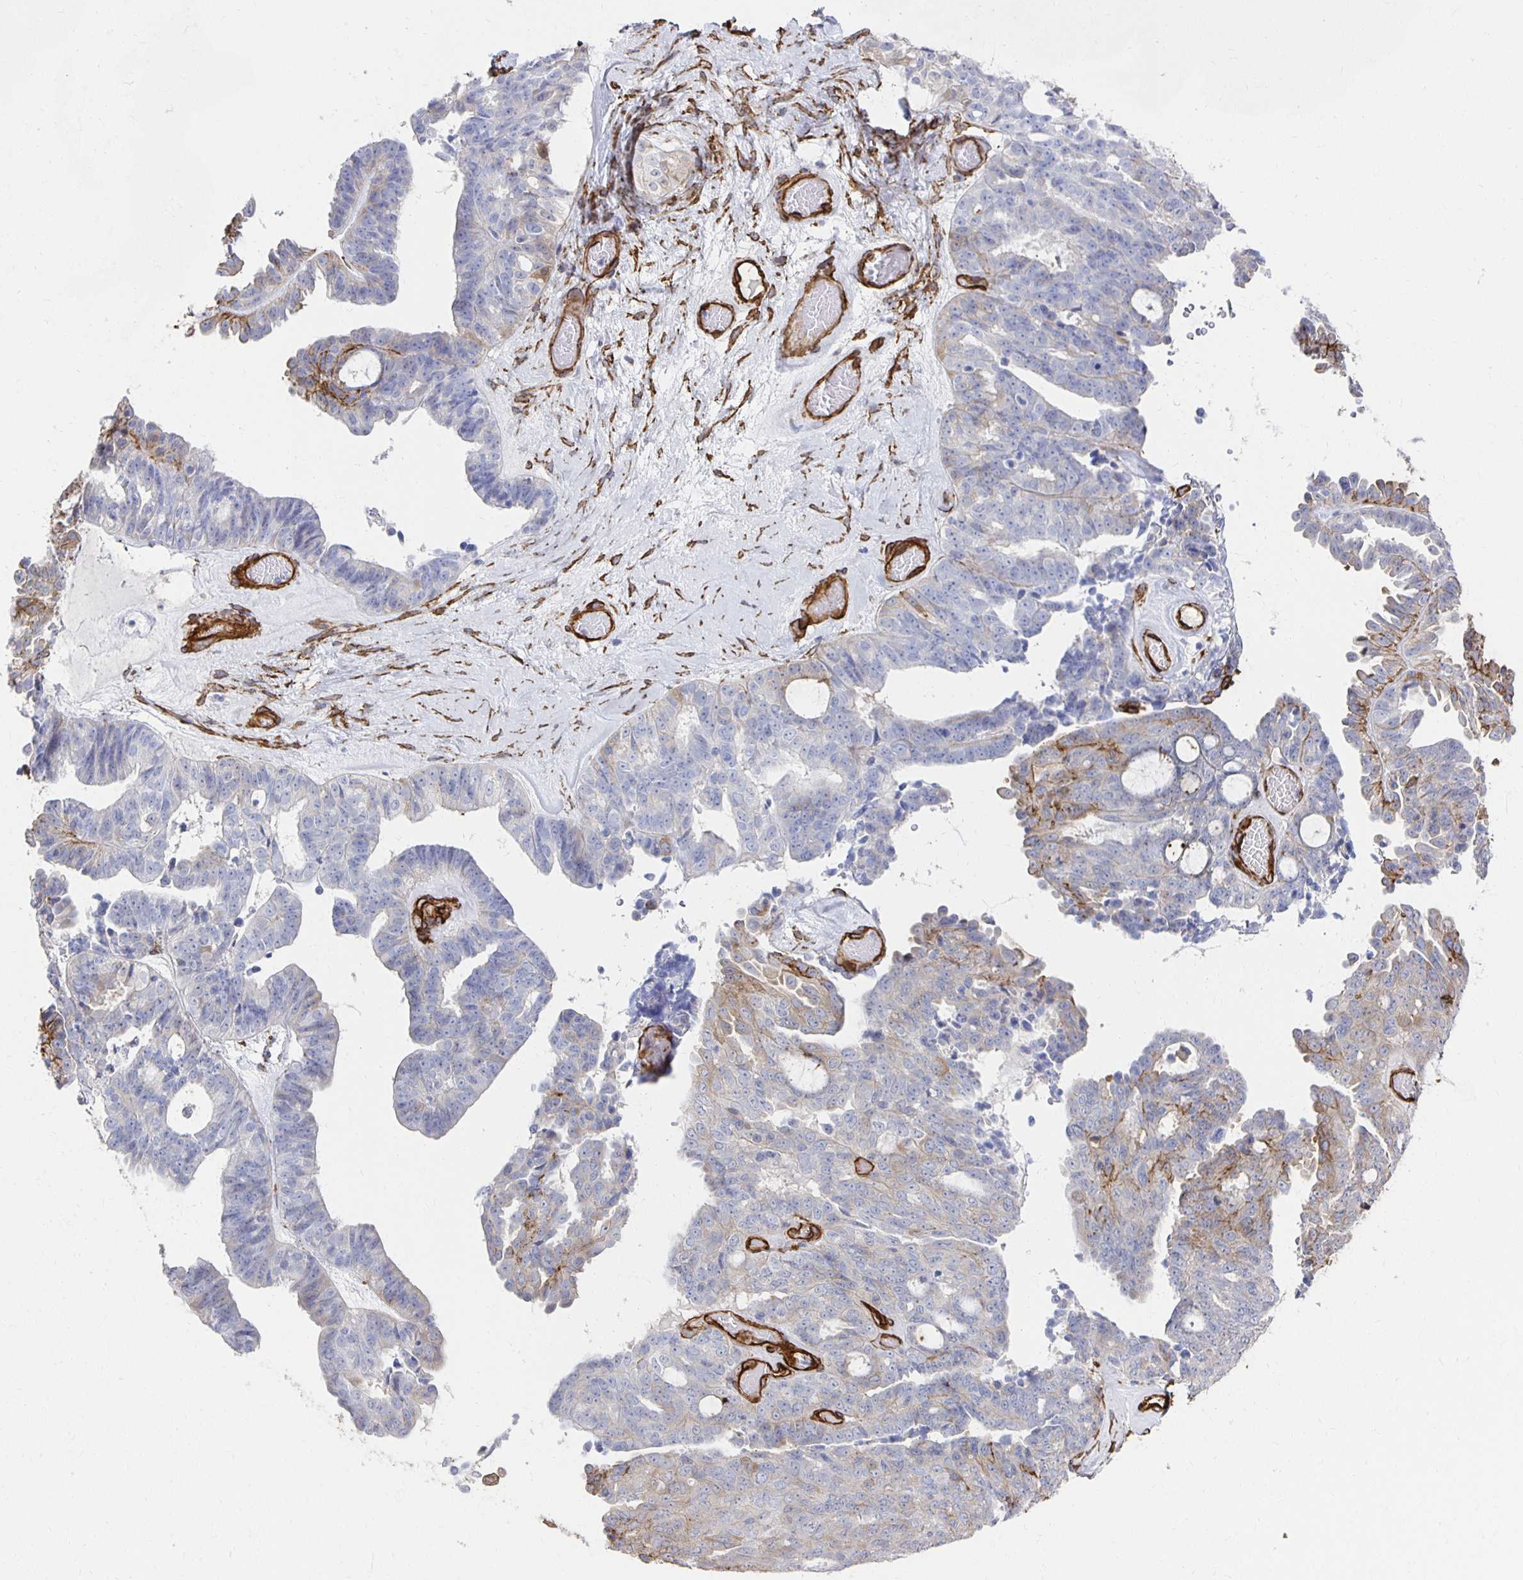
{"staining": {"intensity": "strong", "quantity": "25%-75%", "location": "cytoplasmic/membranous"}, "tissue": "ovarian cancer", "cell_type": "Tumor cells", "image_type": "cancer", "snomed": [{"axis": "morphology", "description": "Cystadenocarcinoma, serous, NOS"}, {"axis": "topography", "description": "Ovary"}], "caption": "Protein expression analysis of human ovarian serous cystadenocarcinoma reveals strong cytoplasmic/membranous expression in about 25%-75% of tumor cells.", "gene": "VIPR2", "patient": {"sex": "female", "age": 71}}